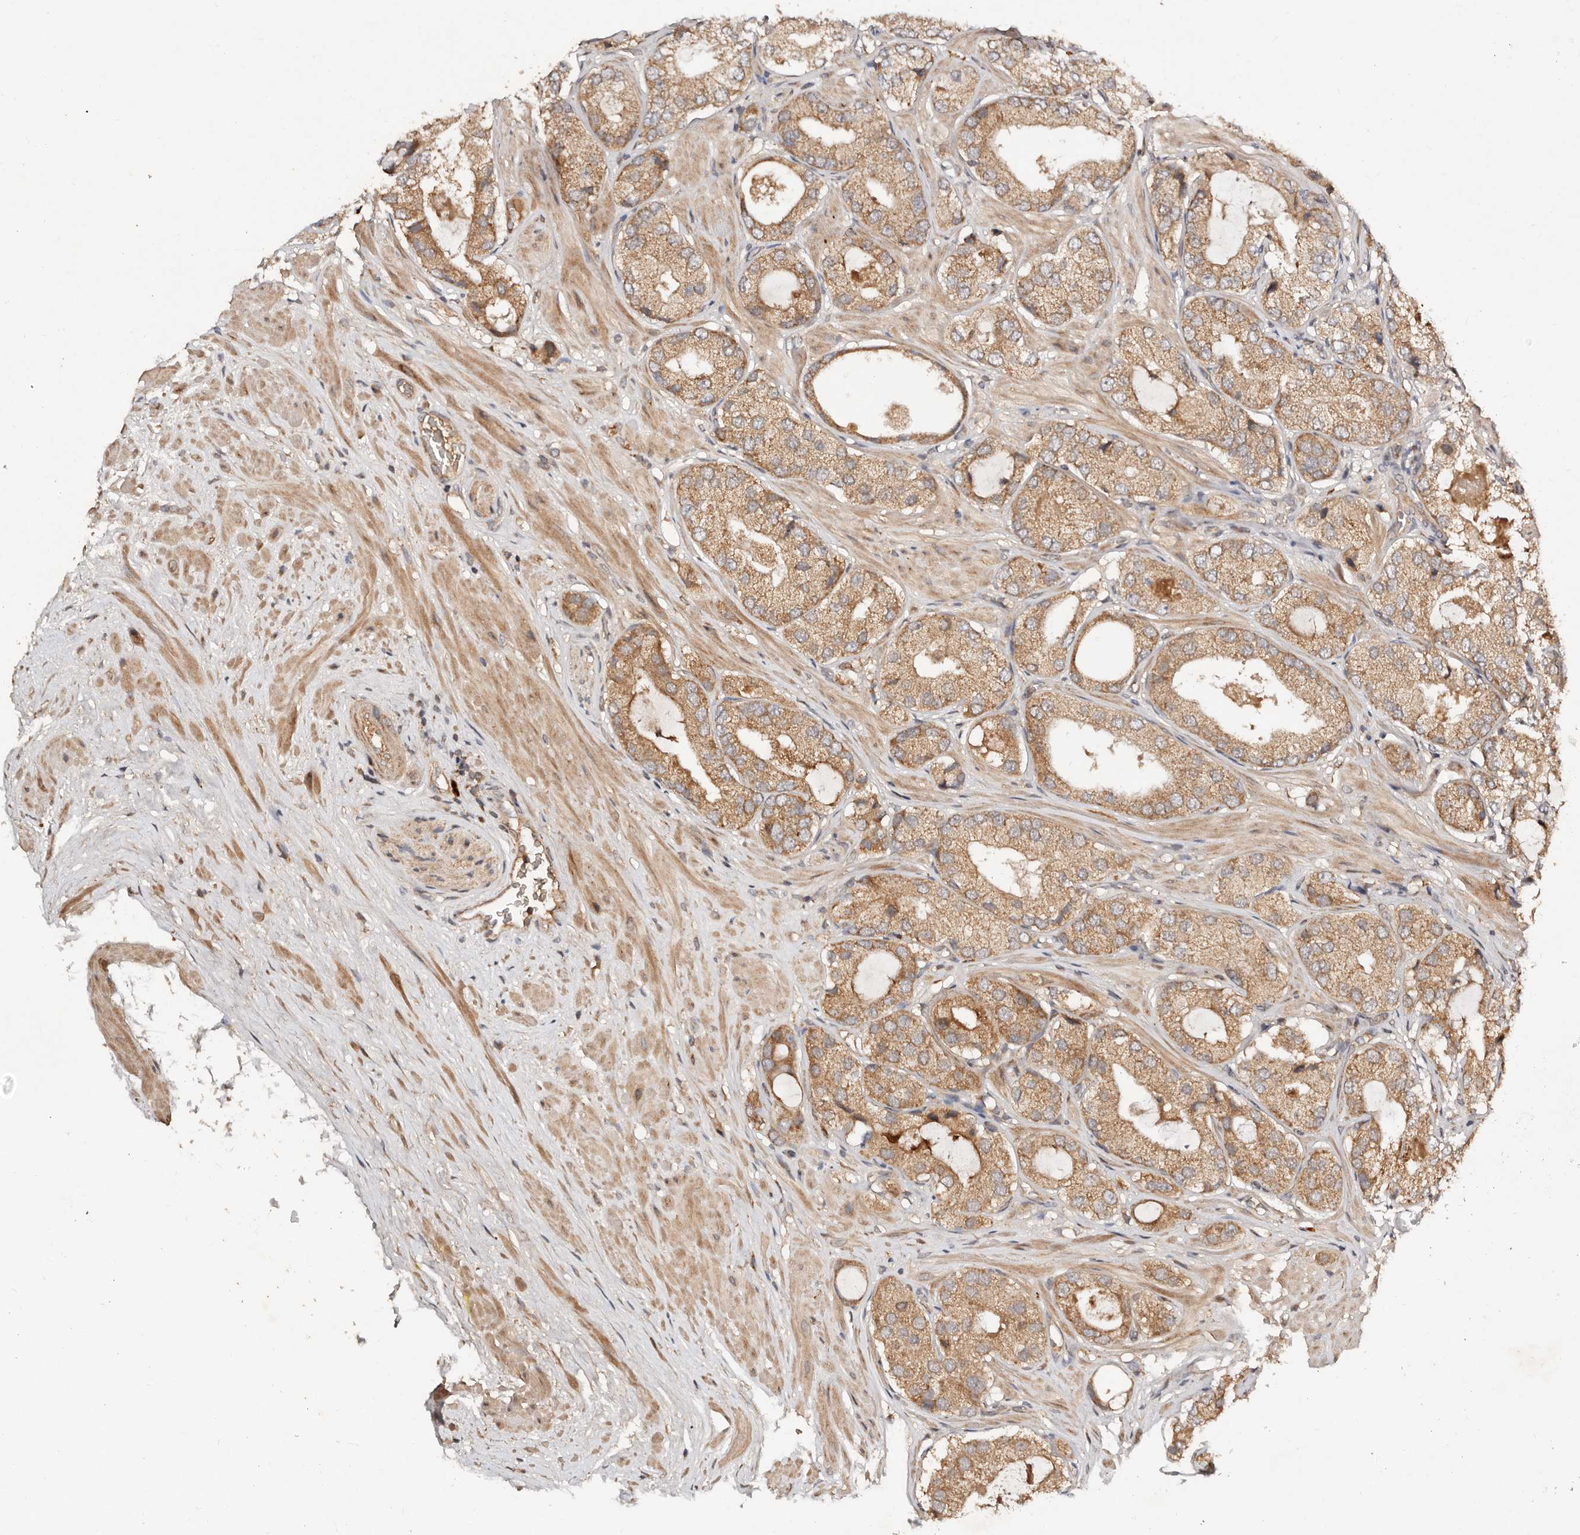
{"staining": {"intensity": "moderate", "quantity": ">75%", "location": "cytoplasmic/membranous"}, "tissue": "prostate cancer", "cell_type": "Tumor cells", "image_type": "cancer", "snomed": [{"axis": "morphology", "description": "Adenocarcinoma, High grade"}, {"axis": "topography", "description": "Prostate"}], "caption": "Brown immunohistochemical staining in prostate cancer shows moderate cytoplasmic/membranous staining in about >75% of tumor cells.", "gene": "DENND11", "patient": {"sex": "male", "age": 59}}